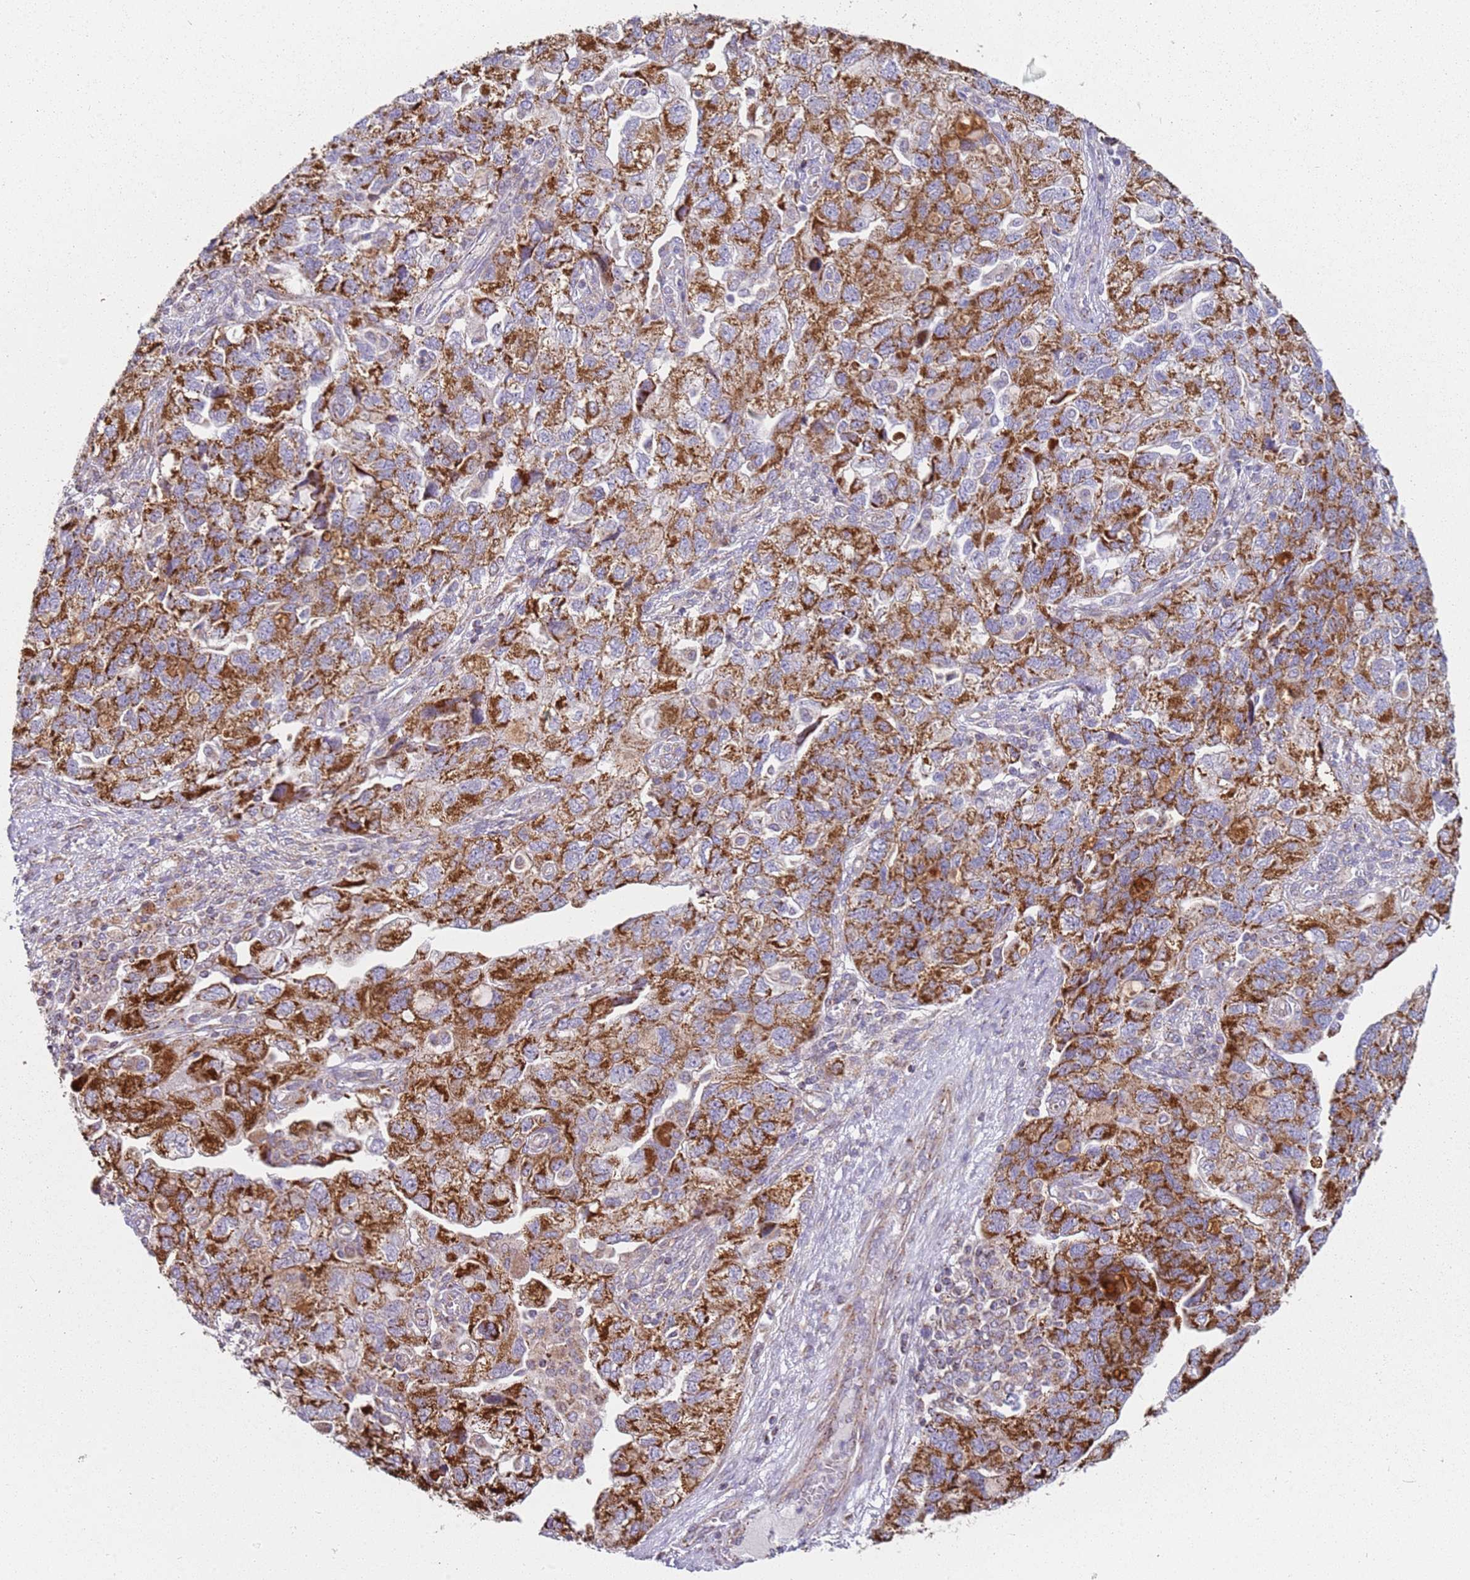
{"staining": {"intensity": "strong", "quantity": ">75%", "location": "cytoplasmic/membranous"}, "tissue": "ovarian cancer", "cell_type": "Tumor cells", "image_type": "cancer", "snomed": [{"axis": "morphology", "description": "Carcinoma, NOS"}, {"axis": "morphology", "description": "Cystadenocarcinoma, serous, NOS"}, {"axis": "topography", "description": "Ovary"}], "caption": "This histopathology image displays immunohistochemistry staining of human ovarian cancer (carcinoma), with high strong cytoplasmic/membranous positivity in approximately >75% of tumor cells.", "gene": "ALS2", "patient": {"sex": "female", "age": 69}}